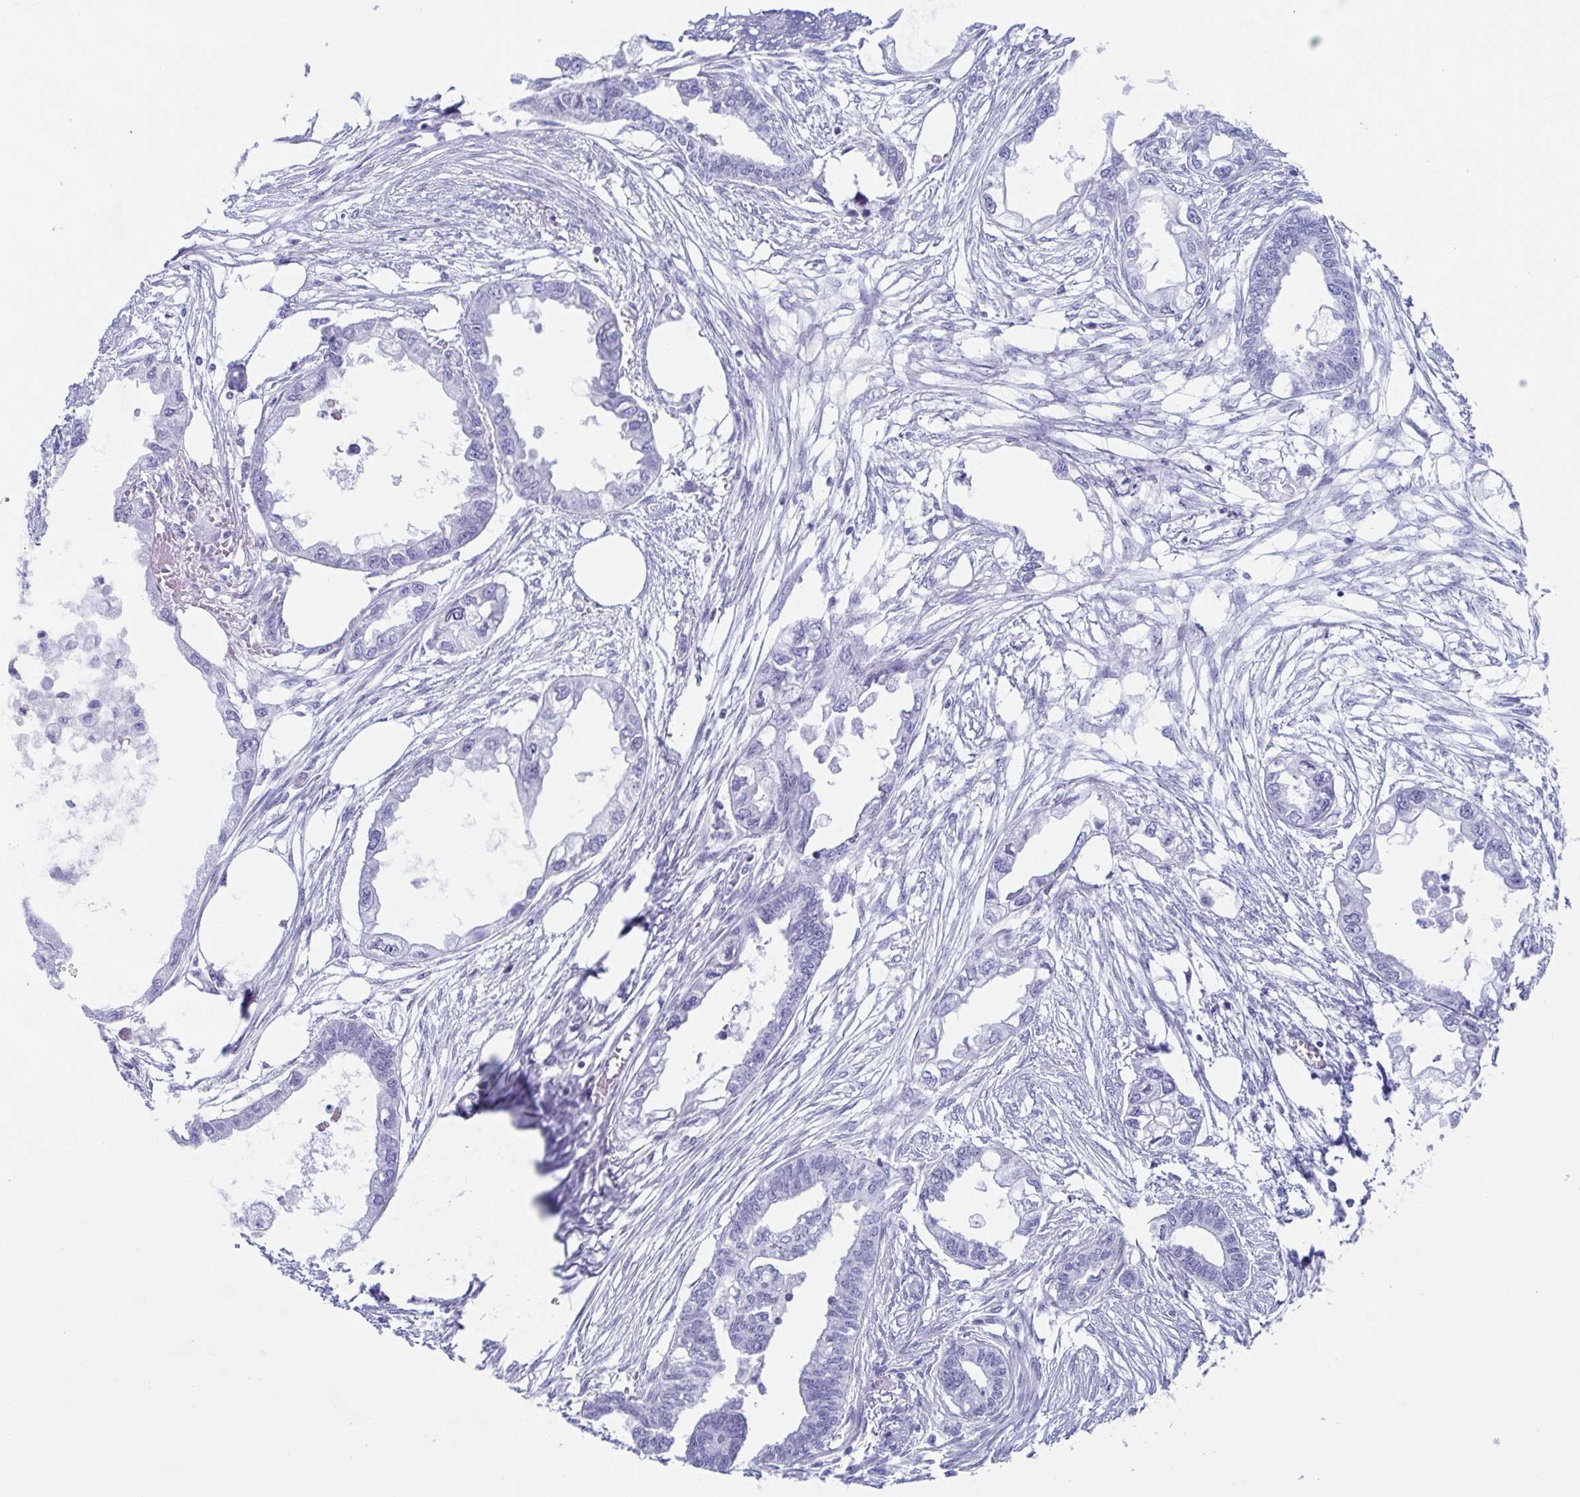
{"staining": {"intensity": "negative", "quantity": "none", "location": "none"}, "tissue": "endometrial cancer", "cell_type": "Tumor cells", "image_type": "cancer", "snomed": [{"axis": "morphology", "description": "Adenocarcinoma, NOS"}, {"axis": "morphology", "description": "Adenocarcinoma, metastatic, NOS"}, {"axis": "topography", "description": "Adipose tissue"}, {"axis": "topography", "description": "Endometrium"}], "caption": "Immunohistochemistry (IHC) image of human metastatic adenocarcinoma (endometrial) stained for a protein (brown), which demonstrates no expression in tumor cells. The staining was performed using DAB (3,3'-diaminobenzidine) to visualize the protein expression in brown, while the nuclei were stained in blue with hematoxylin (Magnification: 20x).", "gene": "LYRM2", "patient": {"sex": "female", "age": 67}}